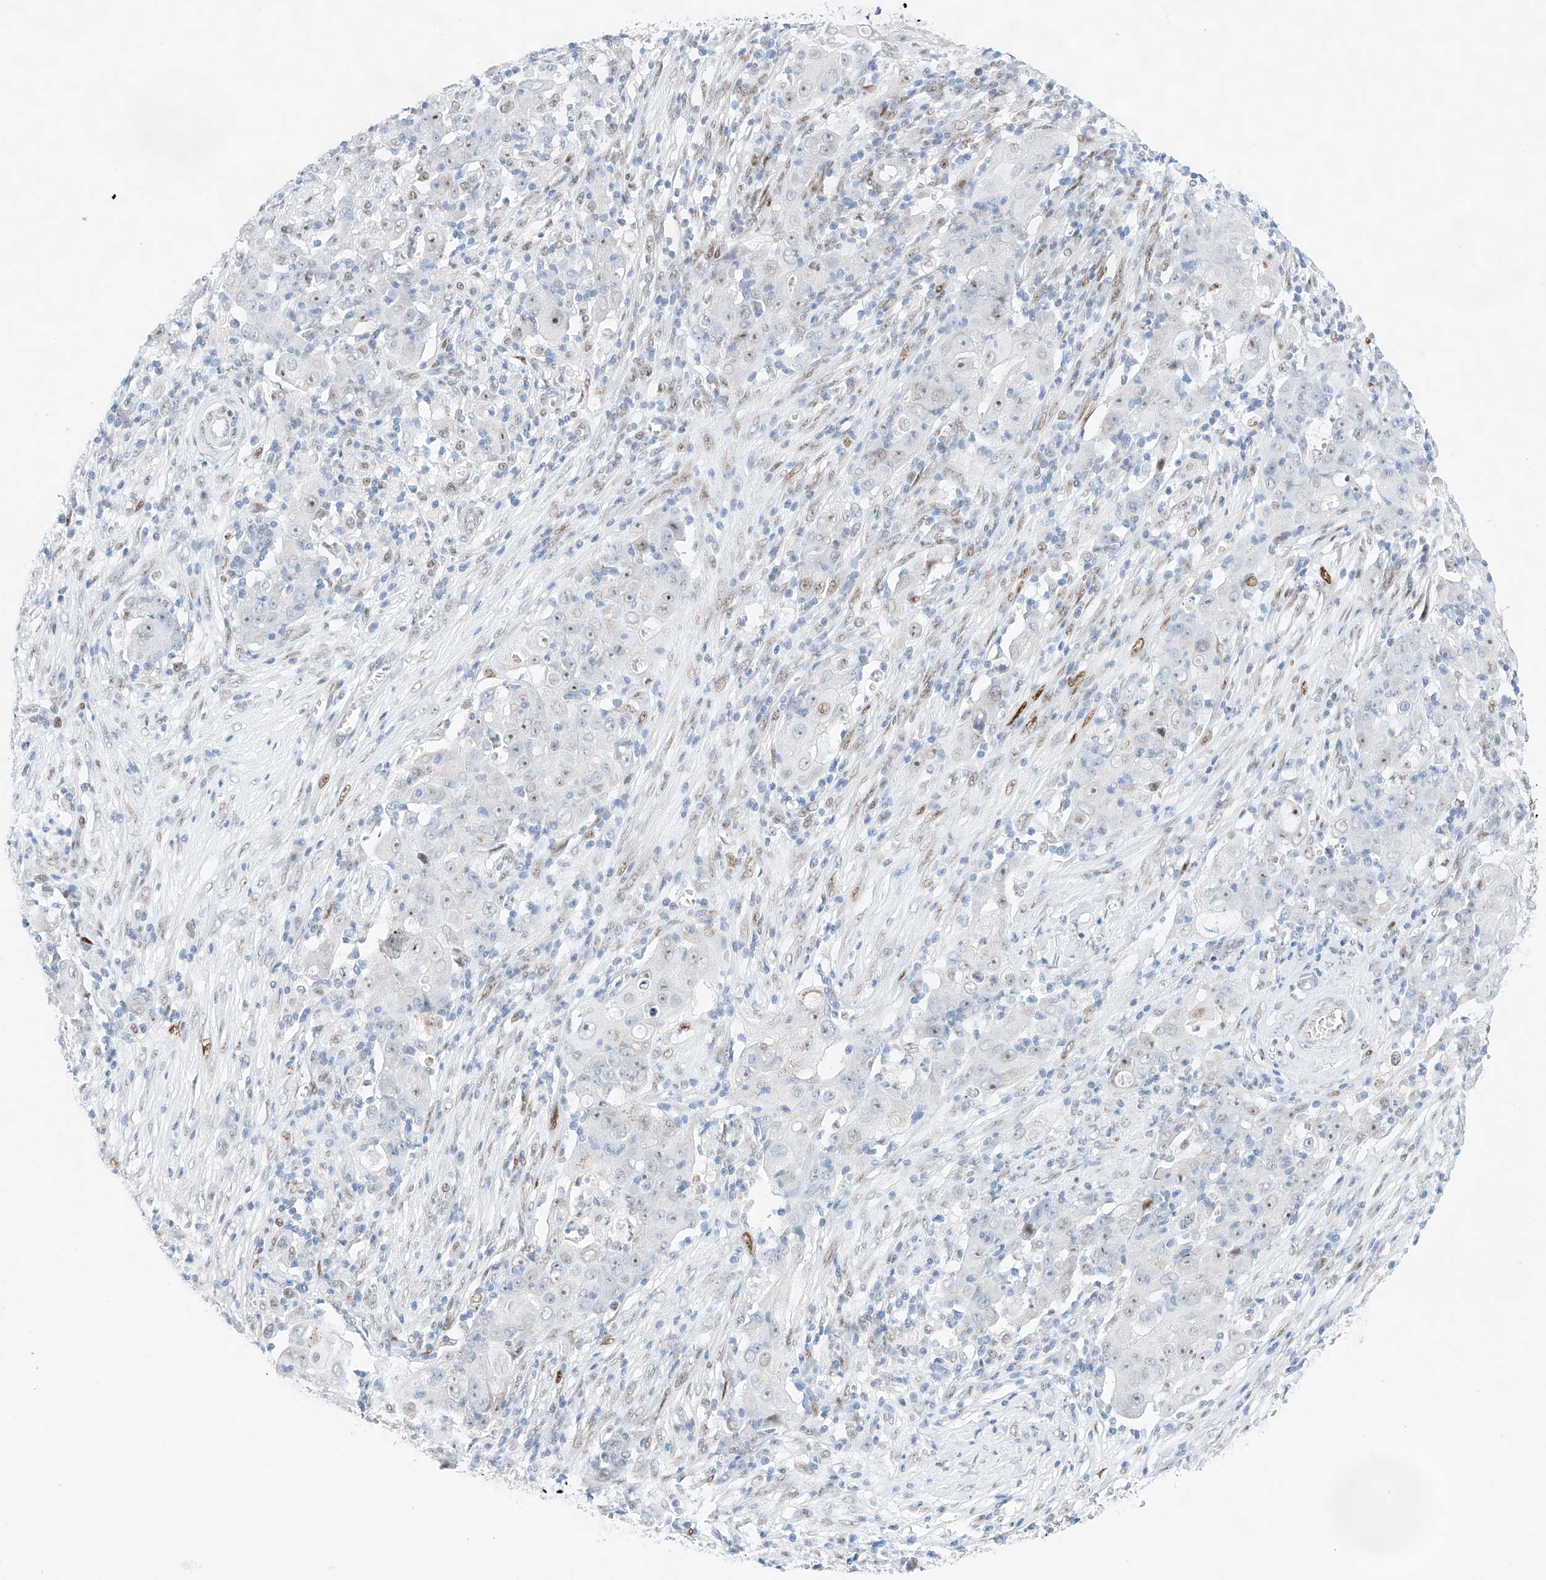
{"staining": {"intensity": "negative", "quantity": "none", "location": "none"}, "tissue": "ovarian cancer", "cell_type": "Tumor cells", "image_type": "cancer", "snomed": [{"axis": "morphology", "description": "Carcinoma, endometroid"}, {"axis": "topography", "description": "Ovary"}], "caption": "Tumor cells show no significant positivity in ovarian endometroid carcinoma. (DAB IHC, high magnification).", "gene": "NT5C3B", "patient": {"sex": "female", "age": 42}}